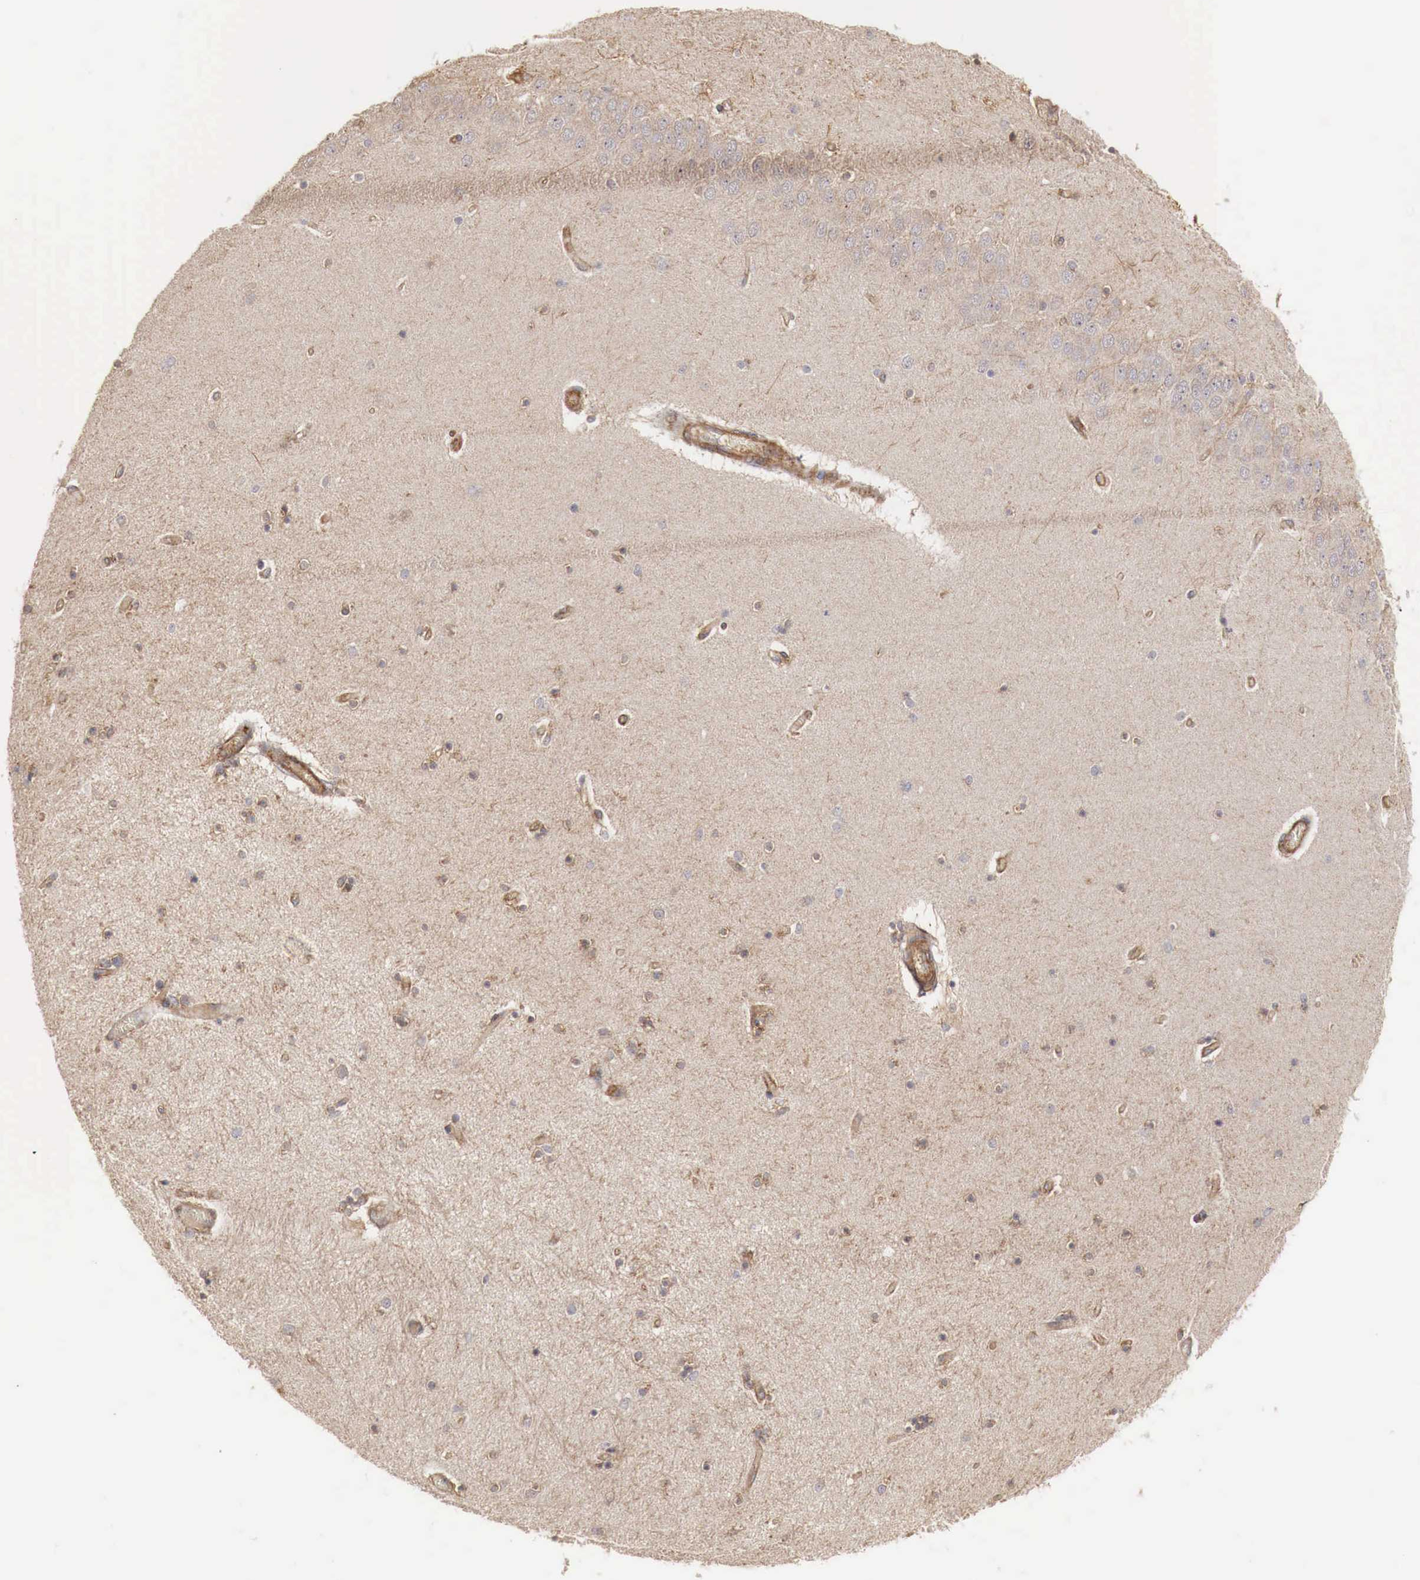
{"staining": {"intensity": "moderate", "quantity": ">75%", "location": "cytoplasmic/membranous"}, "tissue": "hippocampus", "cell_type": "Glial cells", "image_type": "normal", "snomed": [{"axis": "morphology", "description": "Normal tissue, NOS"}, {"axis": "topography", "description": "Hippocampus"}], "caption": "IHC of unremarkable hippocampus displays medium levels of moderate cytoplasmic/membranous expression in approximately >75% of glial cells.", "gene": "ARMCX4", "patient": {"sex": "female", "age": 54}}